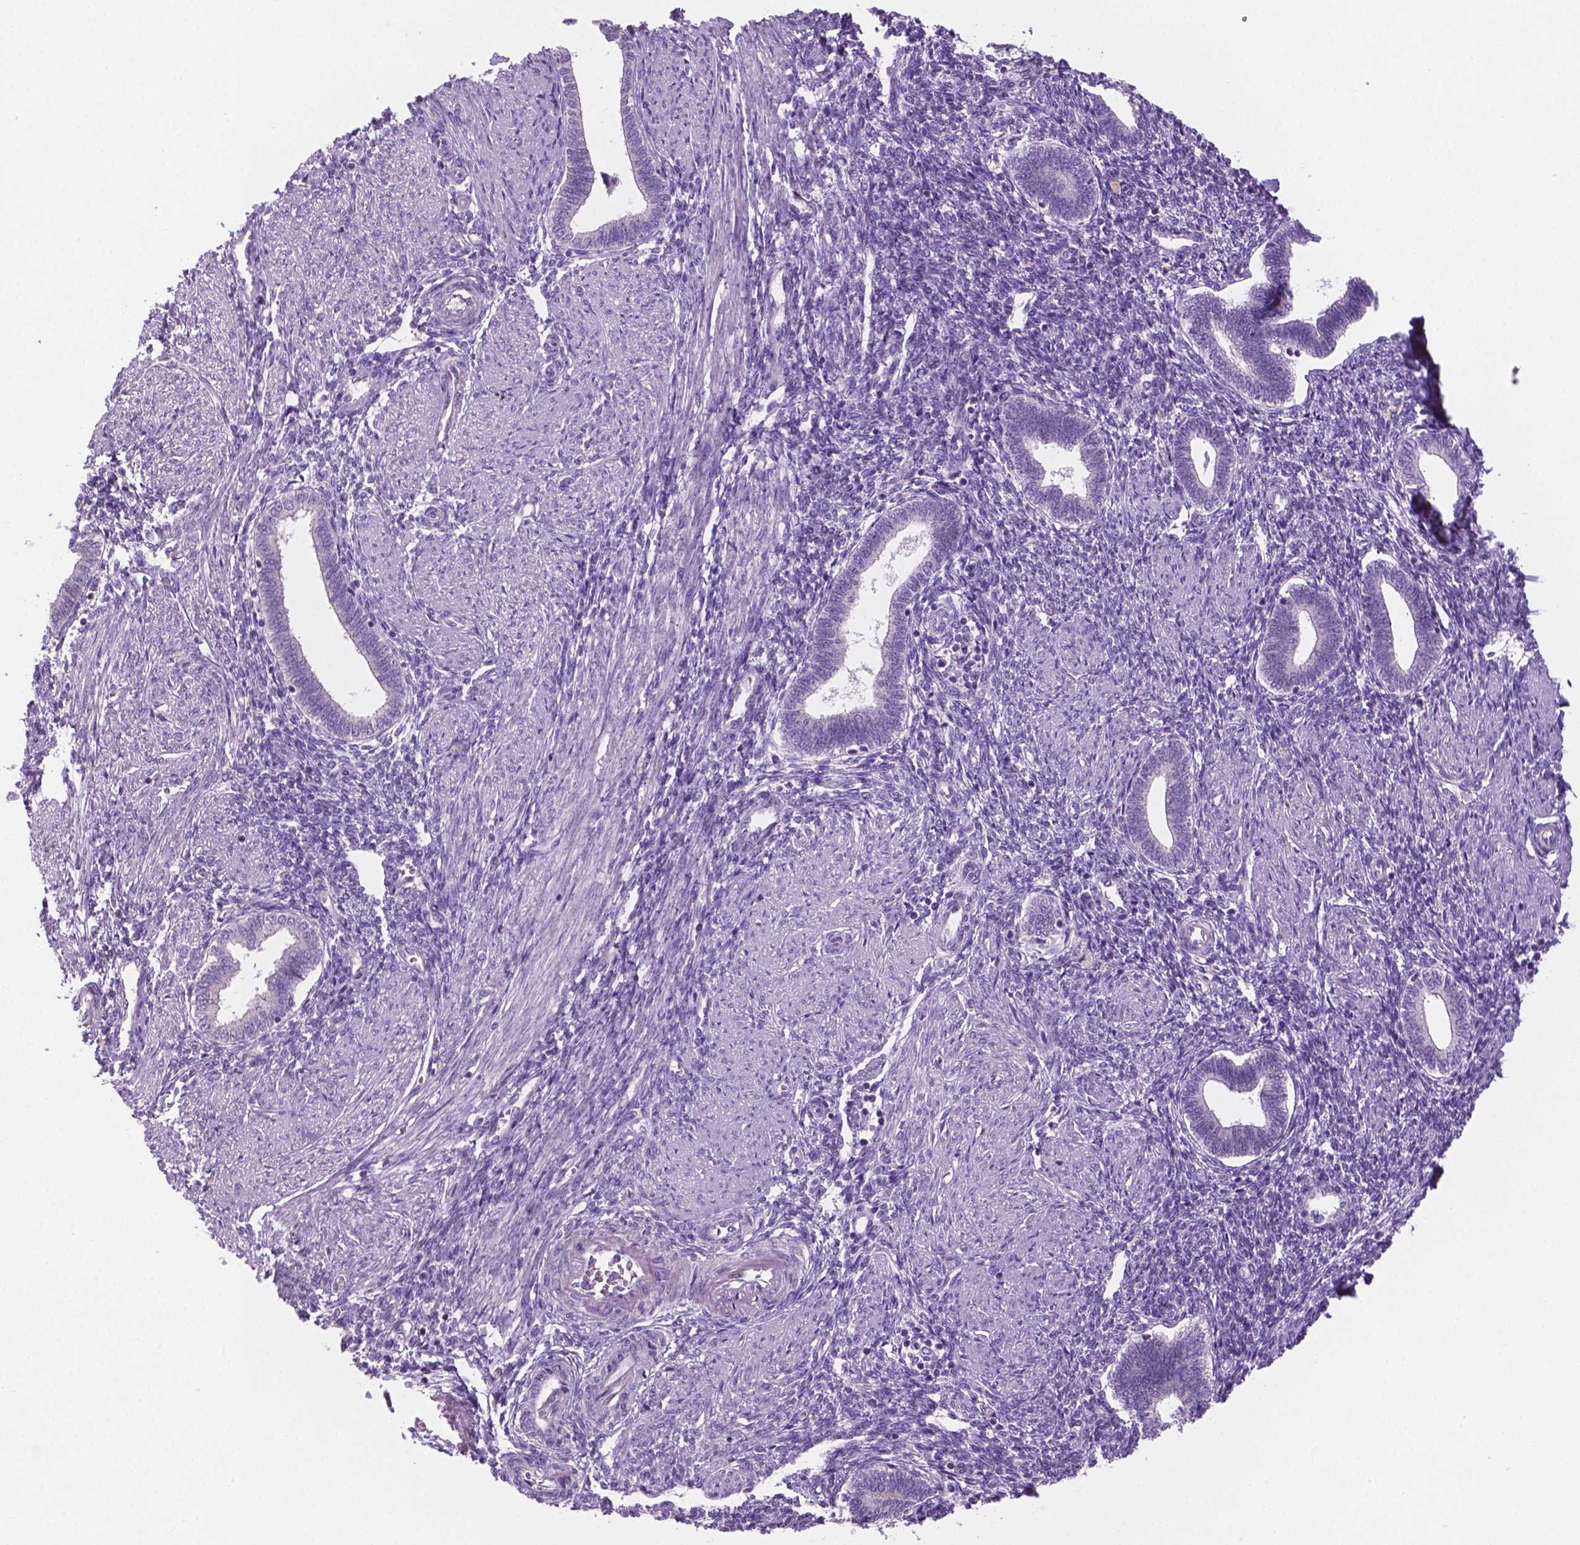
{"staining": {"intensity": "negative", "quantity": "none", "location": "none"}, "tissue": "endometrium", "cell_type": "Cells in endometrial stroma", "image_type": "normal", "snomed": [{"axis": "morphology", "description": "Normal tissue, NOS"}, {"axis": "topography", "description": "Endometrium"}], "caption": "Endometrium stained for a protein using IHC exhibits no expression cells in endometrial stroma.", "gene": "SBSN", "patient": {"sex": "female", "age": 42}}